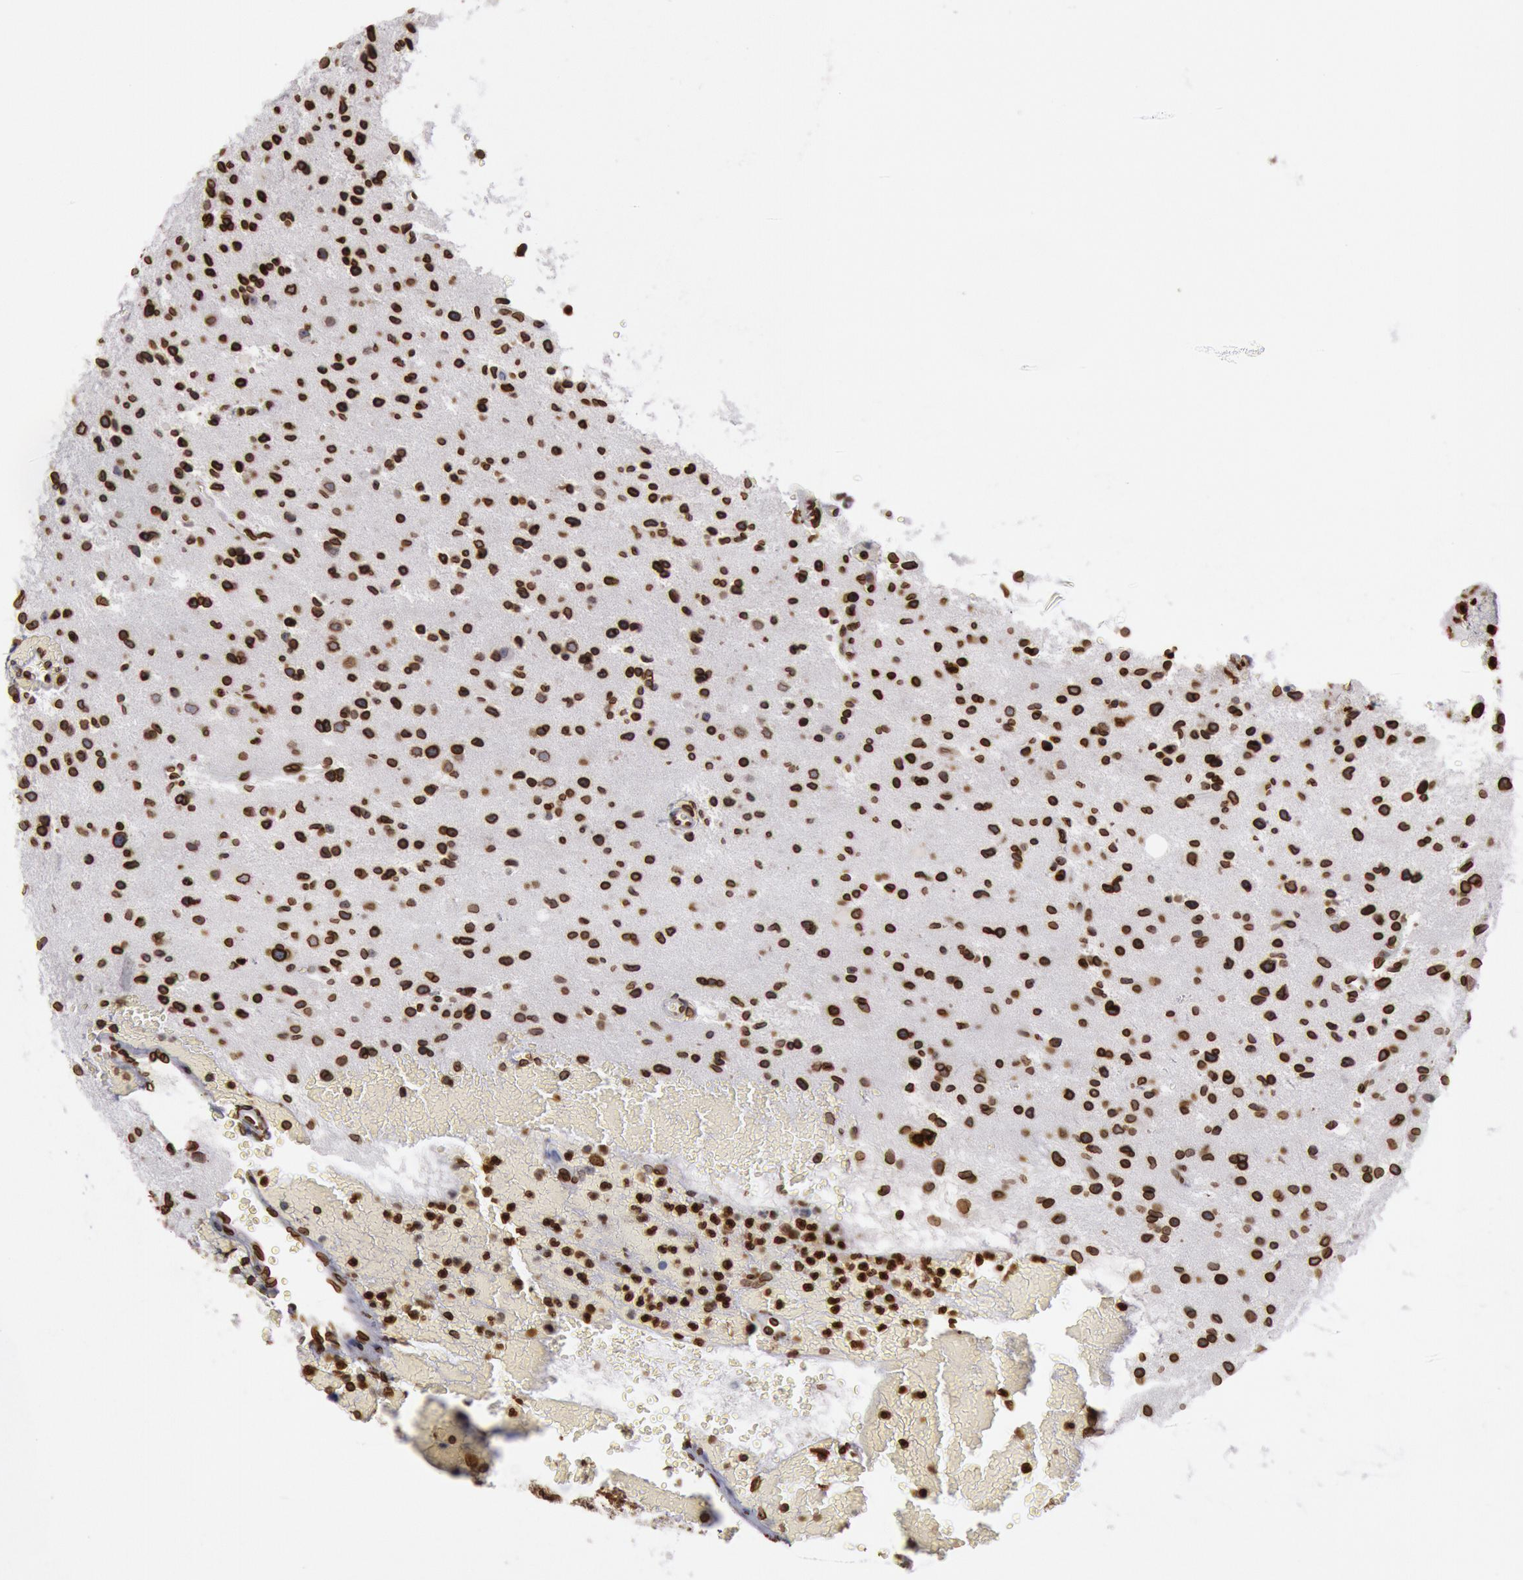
{"staining": {"intensity": "strong", "quantity": ">75%", "location": "cytoplasmic/membranous,nuclear"}, "tissue": "glioma", "cell_type": "Tumor cells", "image_type": "cancer", "snomed": [{"axis": "morphology", "description": "Glioma, malignant, Low grade"}, {"axis": "topography", "description": "Brain"}], "caption": "The photomicrograph displays a brown stain indicating the presence of a protein in the cytoplasmic/membranous and nuclear of tumor cells in malignant glioma (low-grade). The protein of interest is shown in brown color, while the nuclei are stained blue.", "gene": "SUN2", "patient": {"sex": "female", "age": 46}}